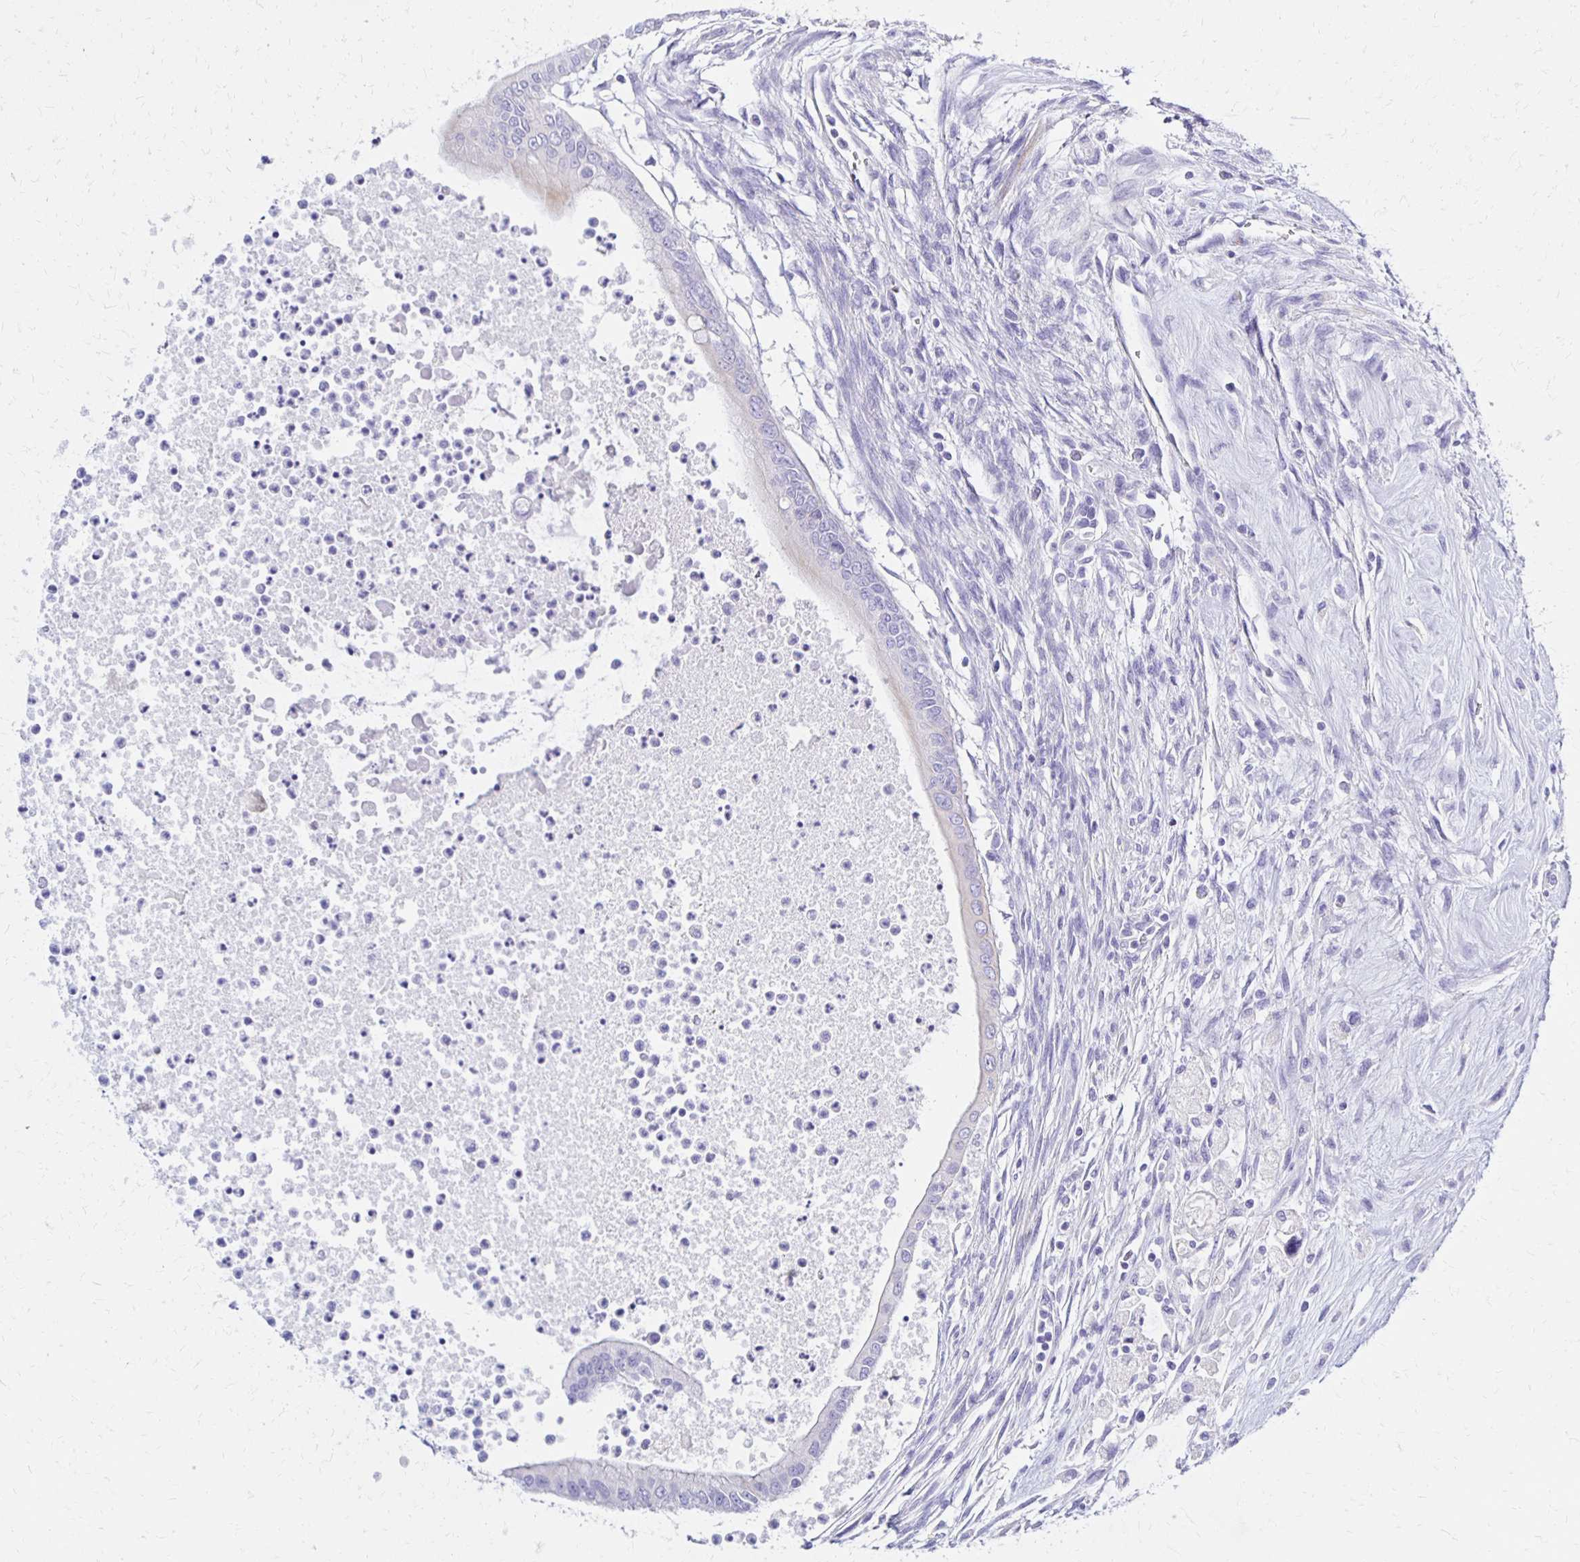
{"staining": {"intensity": "negative", "quantity": "none", "location": "none"}, "tissue": "testis cancer", "cell_type": "Tumor cells", "image_type": "cancer", "snomed": [{"axis": "morphology", "description": "Carcinoma, Embryonal, NOS"}, {"axis": "topography", "description": "Testis"}], "caption": "Embryonal carcinoma (testis) was stained to show a protein in brown. There is no significant expression in tumor cells.", "gene": "FNTB", "patient": {"sex": "male", "age": 37}}